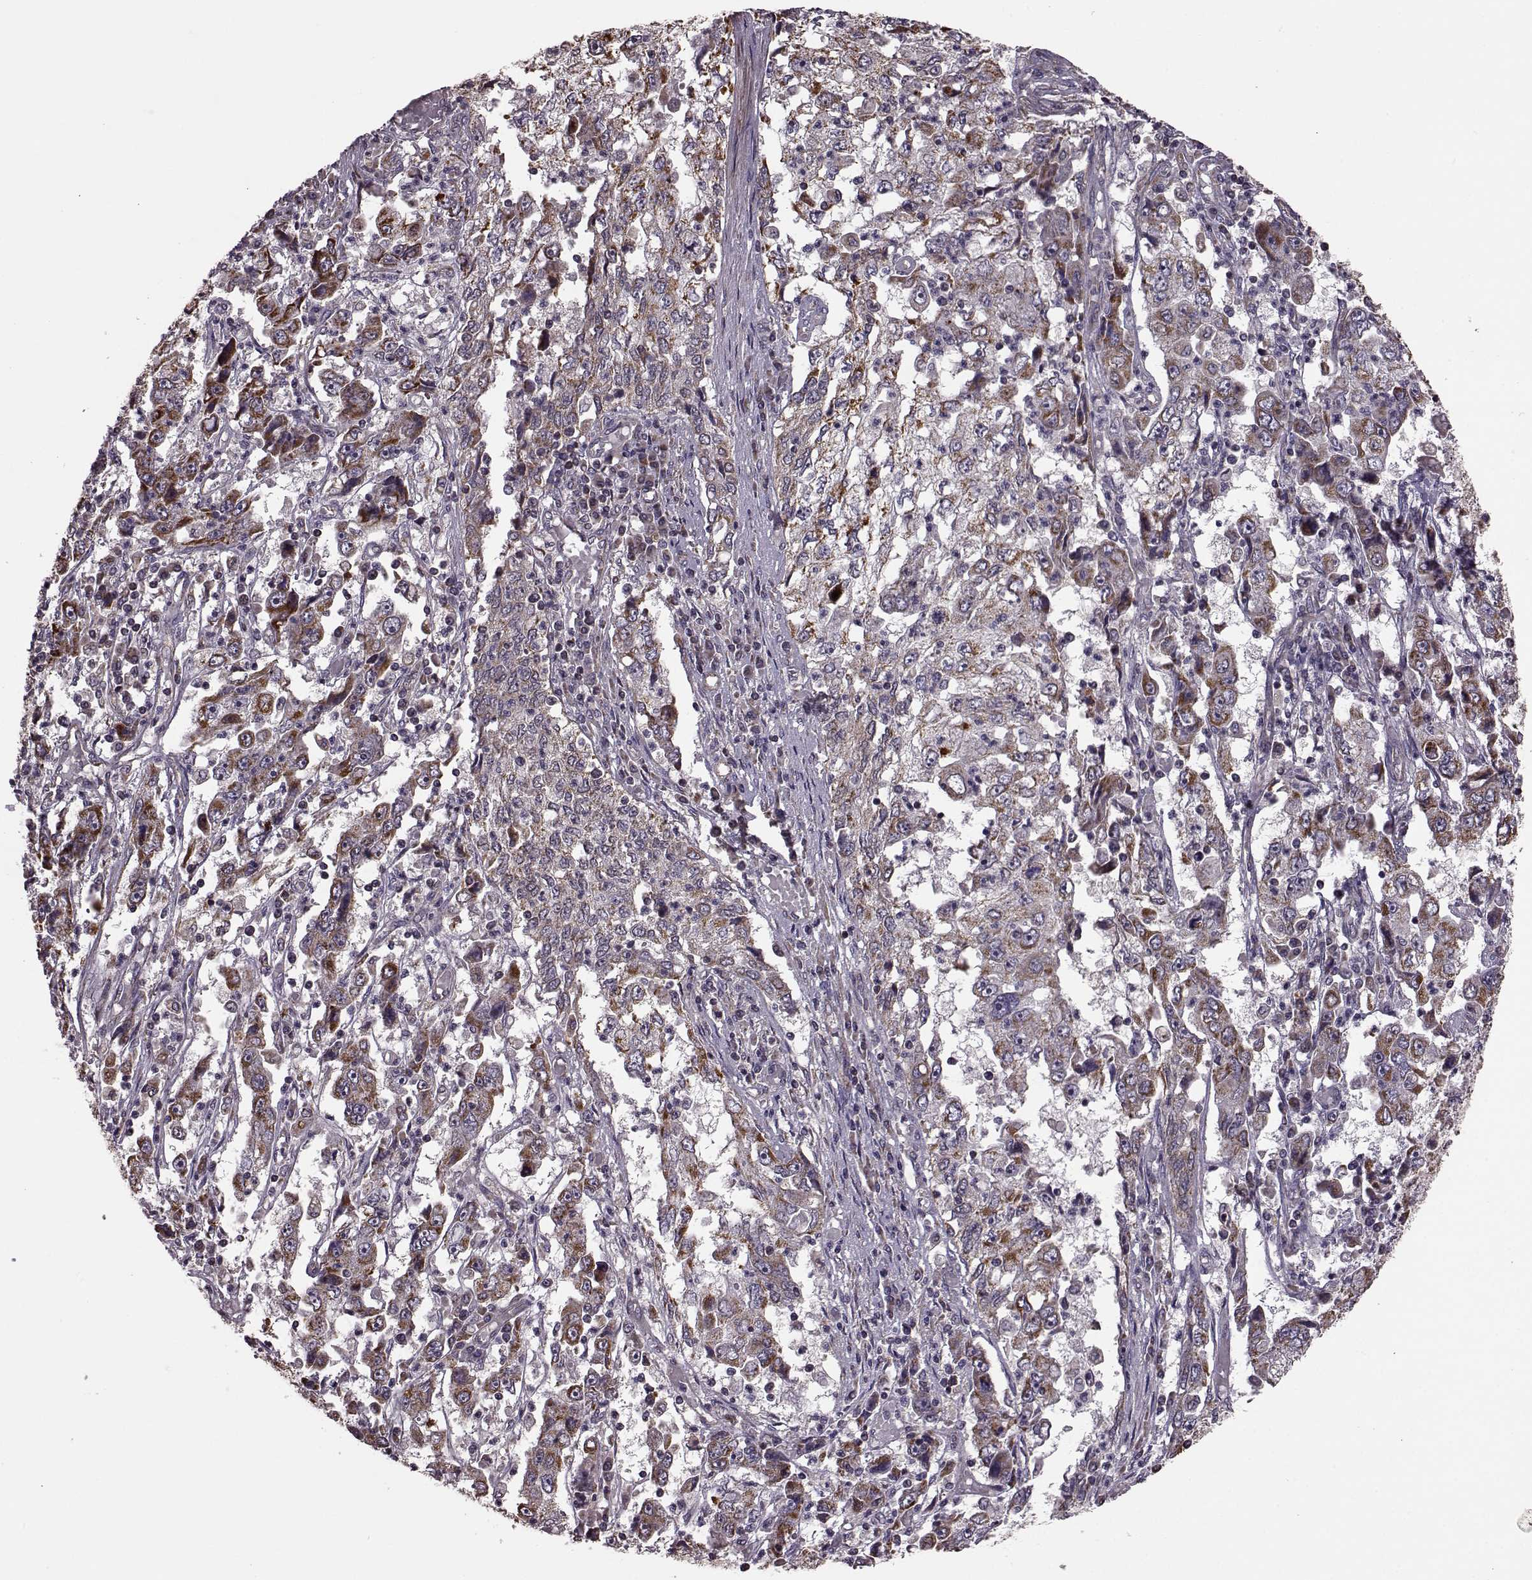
{"staining": {"intensity": "strong", "quantity": "25%-75%", "location": "cytoplasmic/membranous"}, "tissue": "cervical cancer", "cell_type": "Tumor cells", "image_type": "cancer", "snomed": [{"axis": "morphology", "description": "Squamous cell carcinoma, NOS"}, {"axis": "topography", "description": "Cervix"}], "caption": "DAB (3,3'-diaminobenzidine) immunohistochemical staining of human cervical cancer reveals strong cytoplasmic/membranous protein expression in approximately 25%-75% of tumor cells.", "gene": "PUDP", "patient": {"sex": "female", "age": 36}}